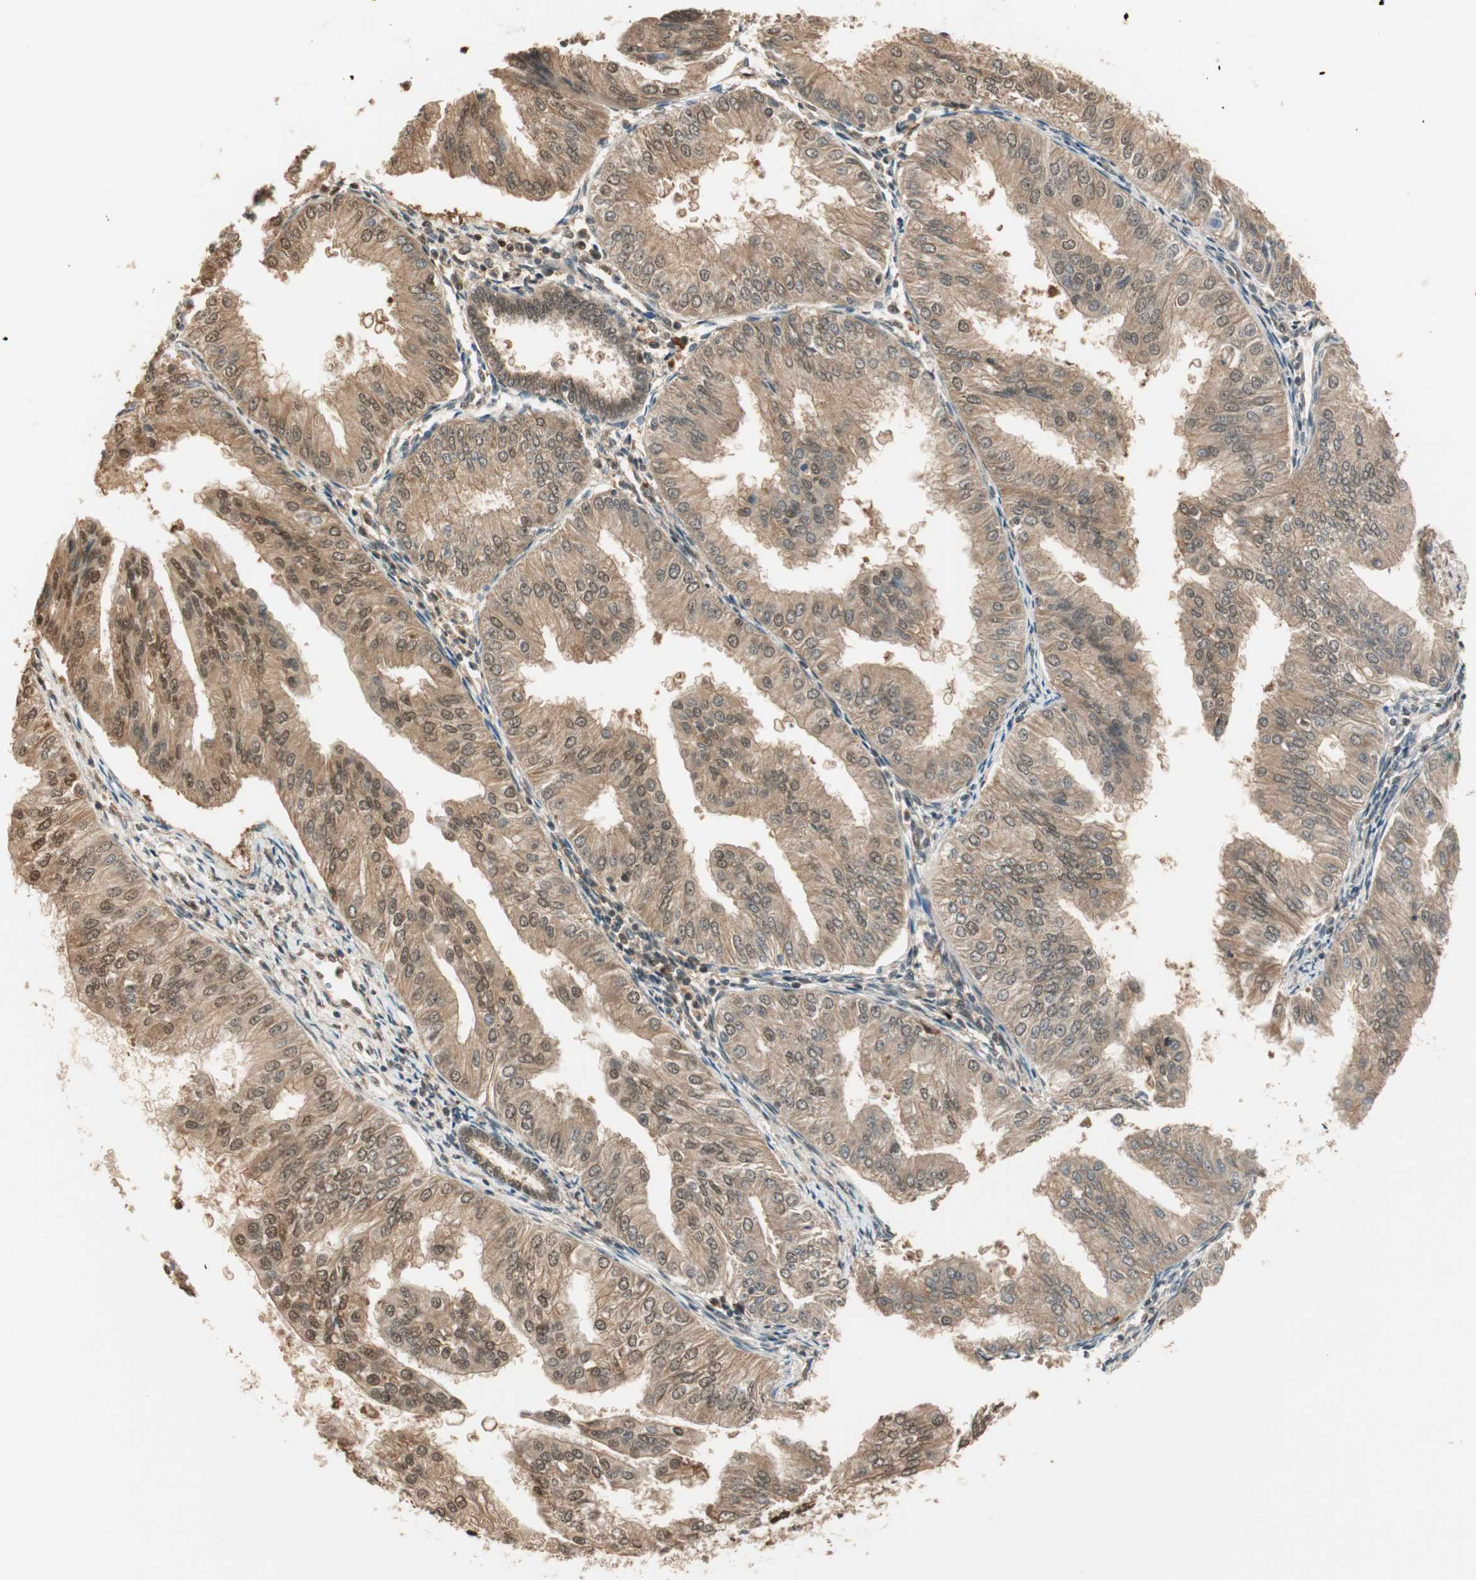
{"staining": {"intensity": "moderate", "quantity": ">75%", "location": "cytoplasmic/membranous,nuclear"}, "tissue": "endometrial cancer", "cell_type": "Tumor cells", "image_type": "cancer", "snomed": [{"axis": "morphology", "description": "Adenocarcinoma, NOS"}, {"axis": "topography", "description": "Endometrium"}], "caption": "Immunohistochemical staining of human endometrial cancer (adenocarcinoma) reveals medium levels of moderate cytoplasmic/membranous and nuclear protein positivity in about >75% of tumor cells.", "gene": "ZNF443", "patient": {"sex": "female", "age": 53}}